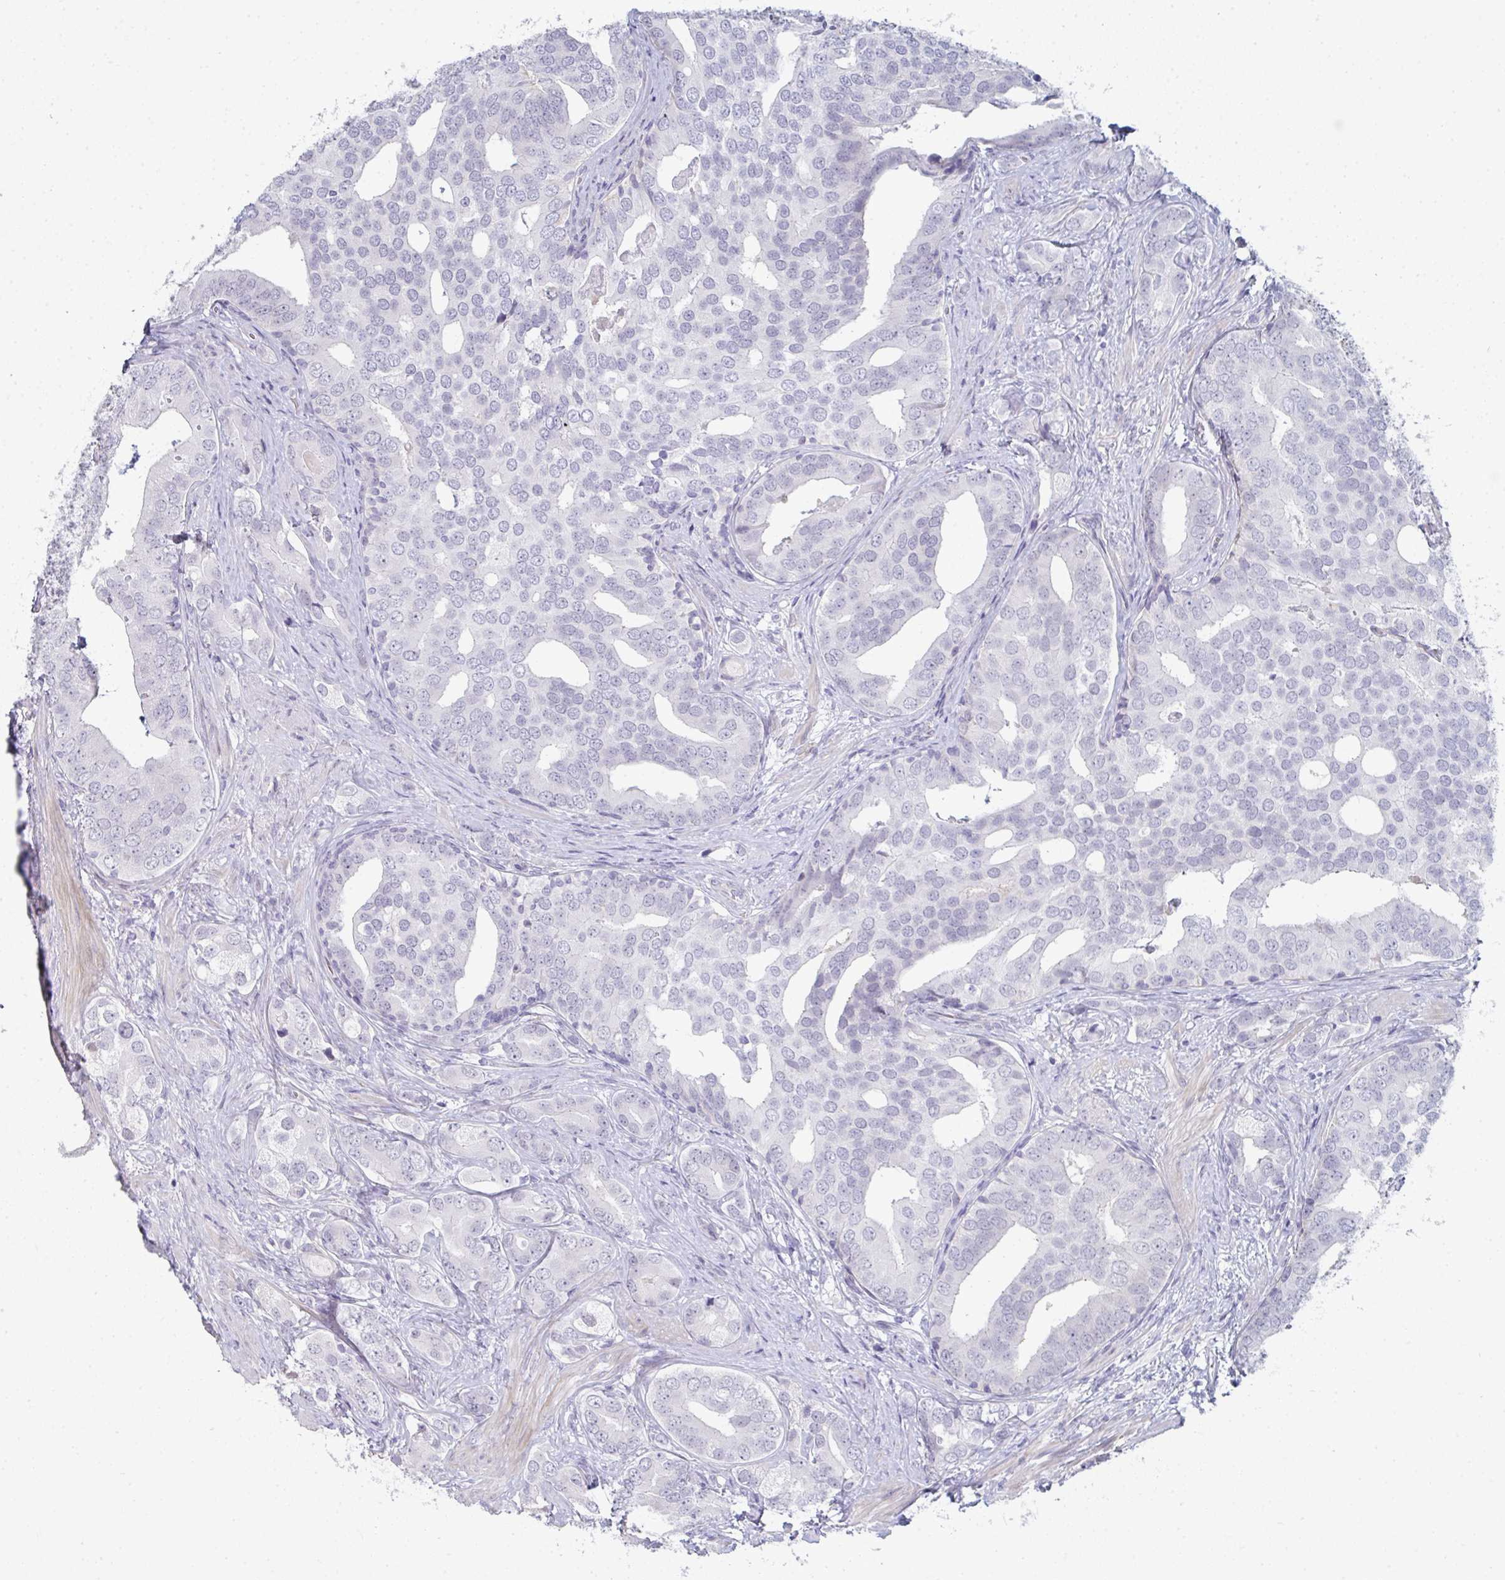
{"staining": {"intensity": "negative", "quantity": "none", "location": "none"}, "tissue": "prostate cancer", "cell_type": "Tumor cells", "image_type": "cancer", "snomed": [{"axis": "morphology", "description": "Adenocarcinoma, High grade"}, {"axis": "topography", "description": "Prostate"}], "caption": "High-grade adenocarcinoma (prostate) was stained to show a protein in brown. There is no significant positivity in tumor cells. Brightfield microscopy of immunohistochemistry (IHC) stained with DAB (brown) and hematoxylin (blue), captured at high magnification.", "gene": "A1CF", "patient": {"sex": "male", "age": 62}}